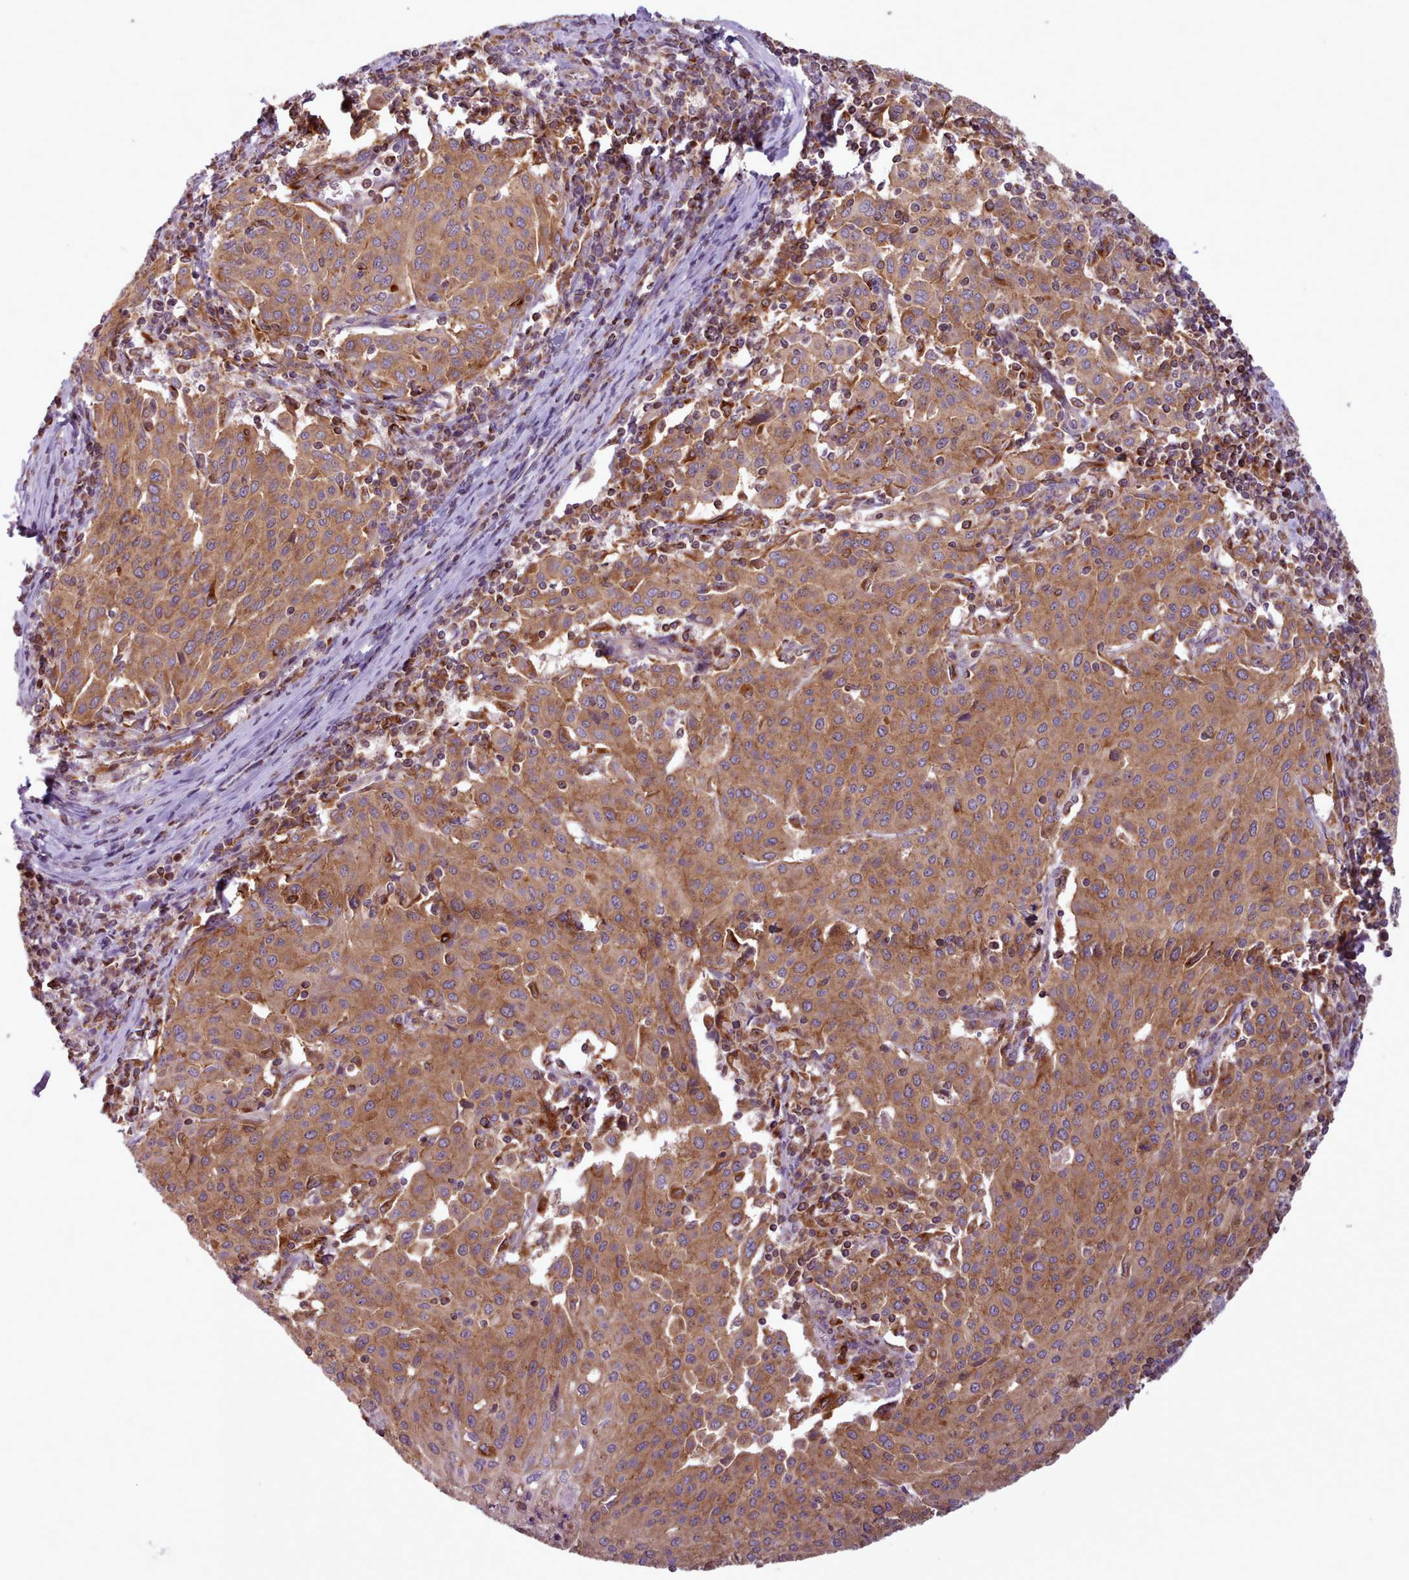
{"staining": {"intensity": "moderate", "quantity": ">75%", "location": "cytoplasmic/membranous"}, "tissue": "cervical cancer", "cell_type": "Tumor cells", "image_type": "cancer", "snomed": [{"axis": "morphology", "description": "Squamous cell carcinoma, NOS"}, {"axis": "topography", "description": "Cervix"}], "caption": "Immunohistochemistry (IHC) (DAB) staining of human squamous cell carcinoma (cervical) exhibits moderate cytoplasmic/membranous protein positivity in about >75% of tumor cells. The protein of interest is stained brown, and the nuclei are stained in blue (DAB (3,3'-diaminobenzidine) IHC with brightfield microscopy, high magnification).", "gene": "CRYBG1", "patient": {"sex": "female", "age": 46}}